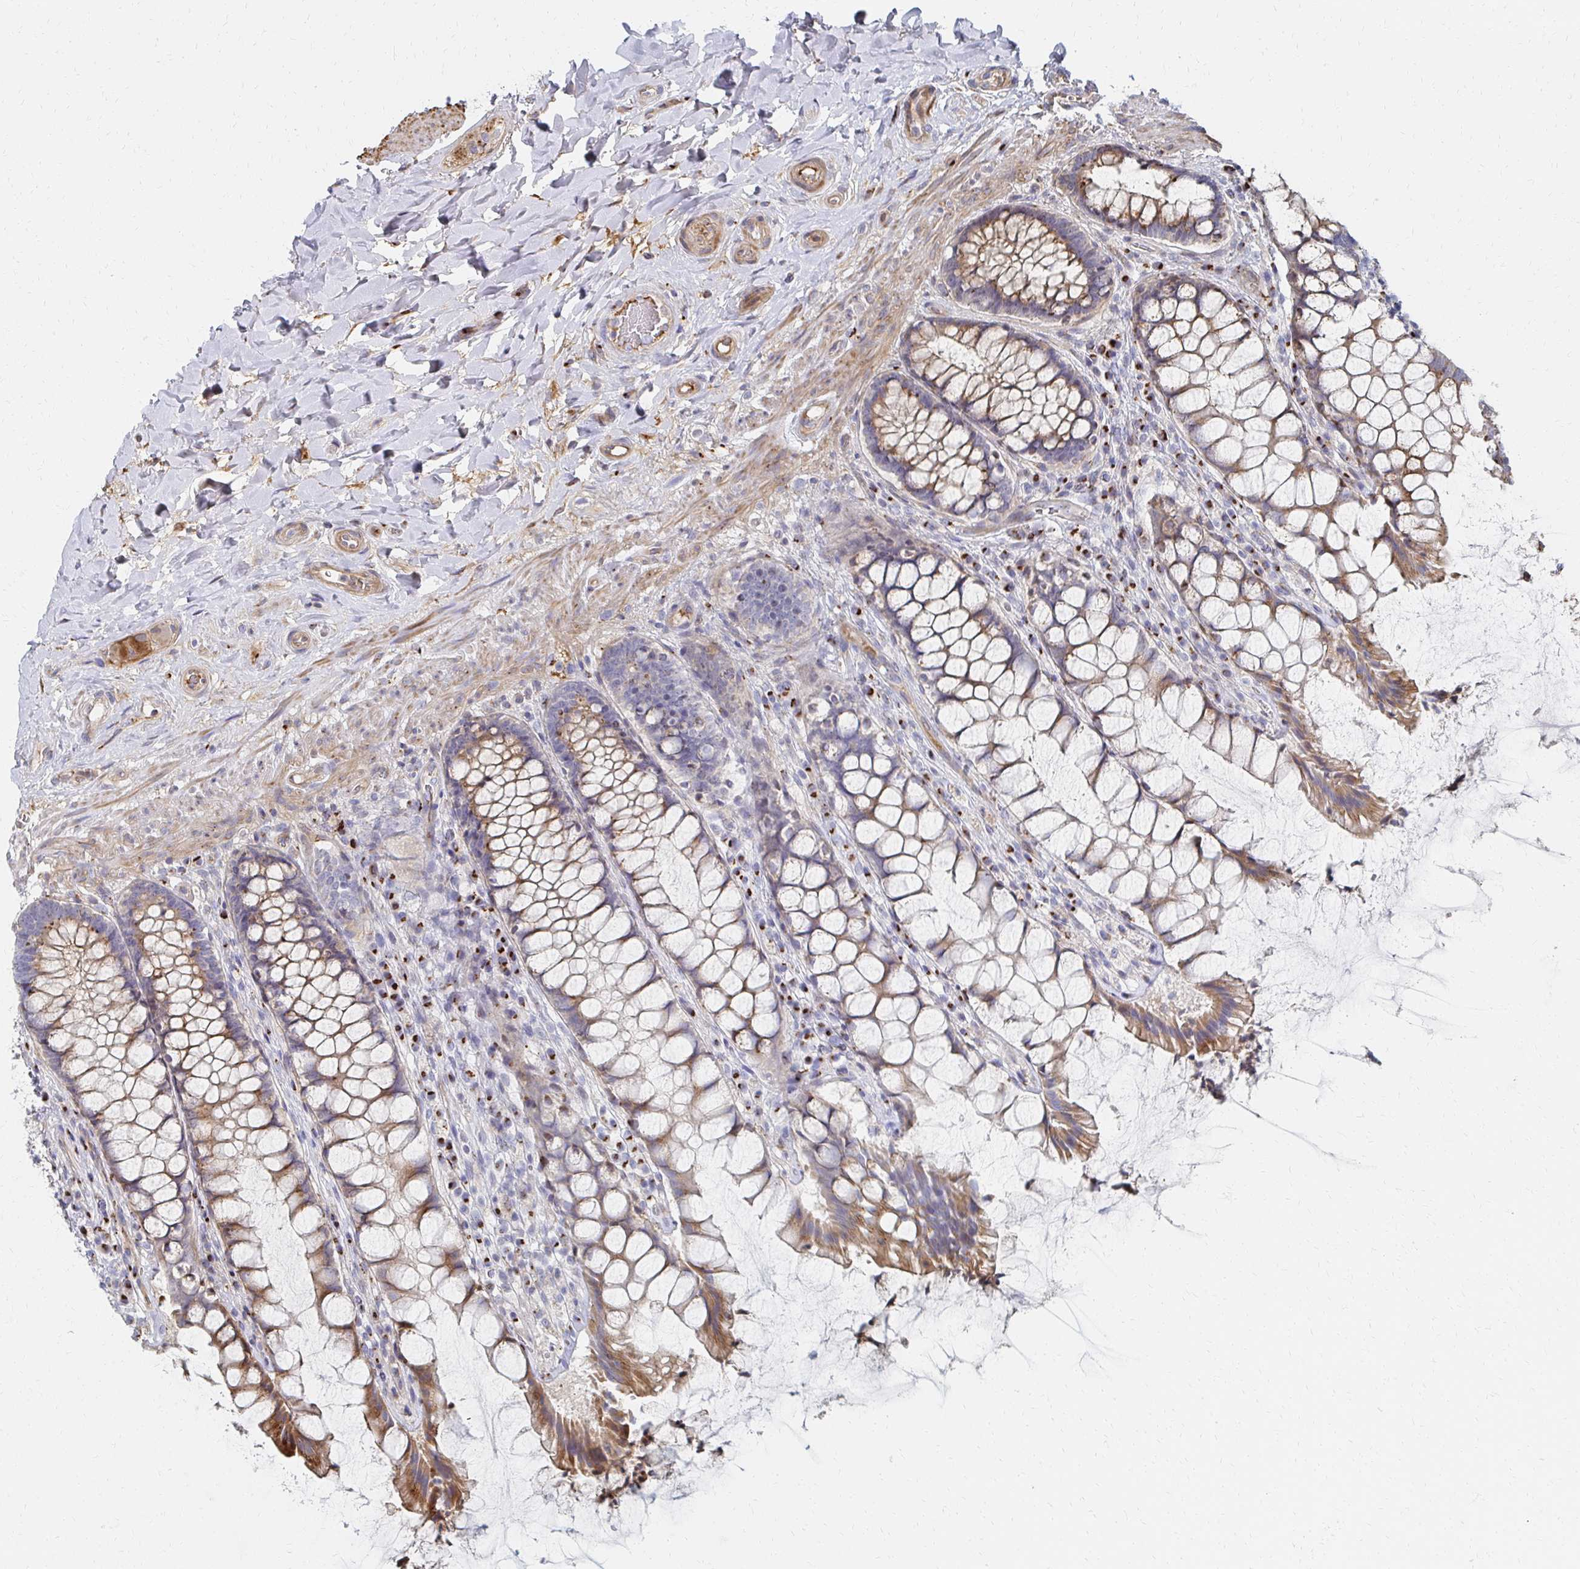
{"staining": {"intensity": "moderate", "quantity": "25%-75%", "location": "cytoplasmic/membranous"}, "tissue": "rectum", "cell_type": "Glandular cells", "image_type": "normal", "snomed": [{"axis": "morphology", "description": "Normal tissue, NOS"}, {"axis": "topography", "description": "Rectum"}], "caption": "The immunohistochemical stain shows moderate cytoplasmic/membranous positivity in glandular cells of normal rectum. Using DAB (brown) and hematoxylin (blue) stains, captured at high magnification using brightfield microscopy.", "gene": "MAN1A1", "patient": {"sex": "female", "age": 58}}